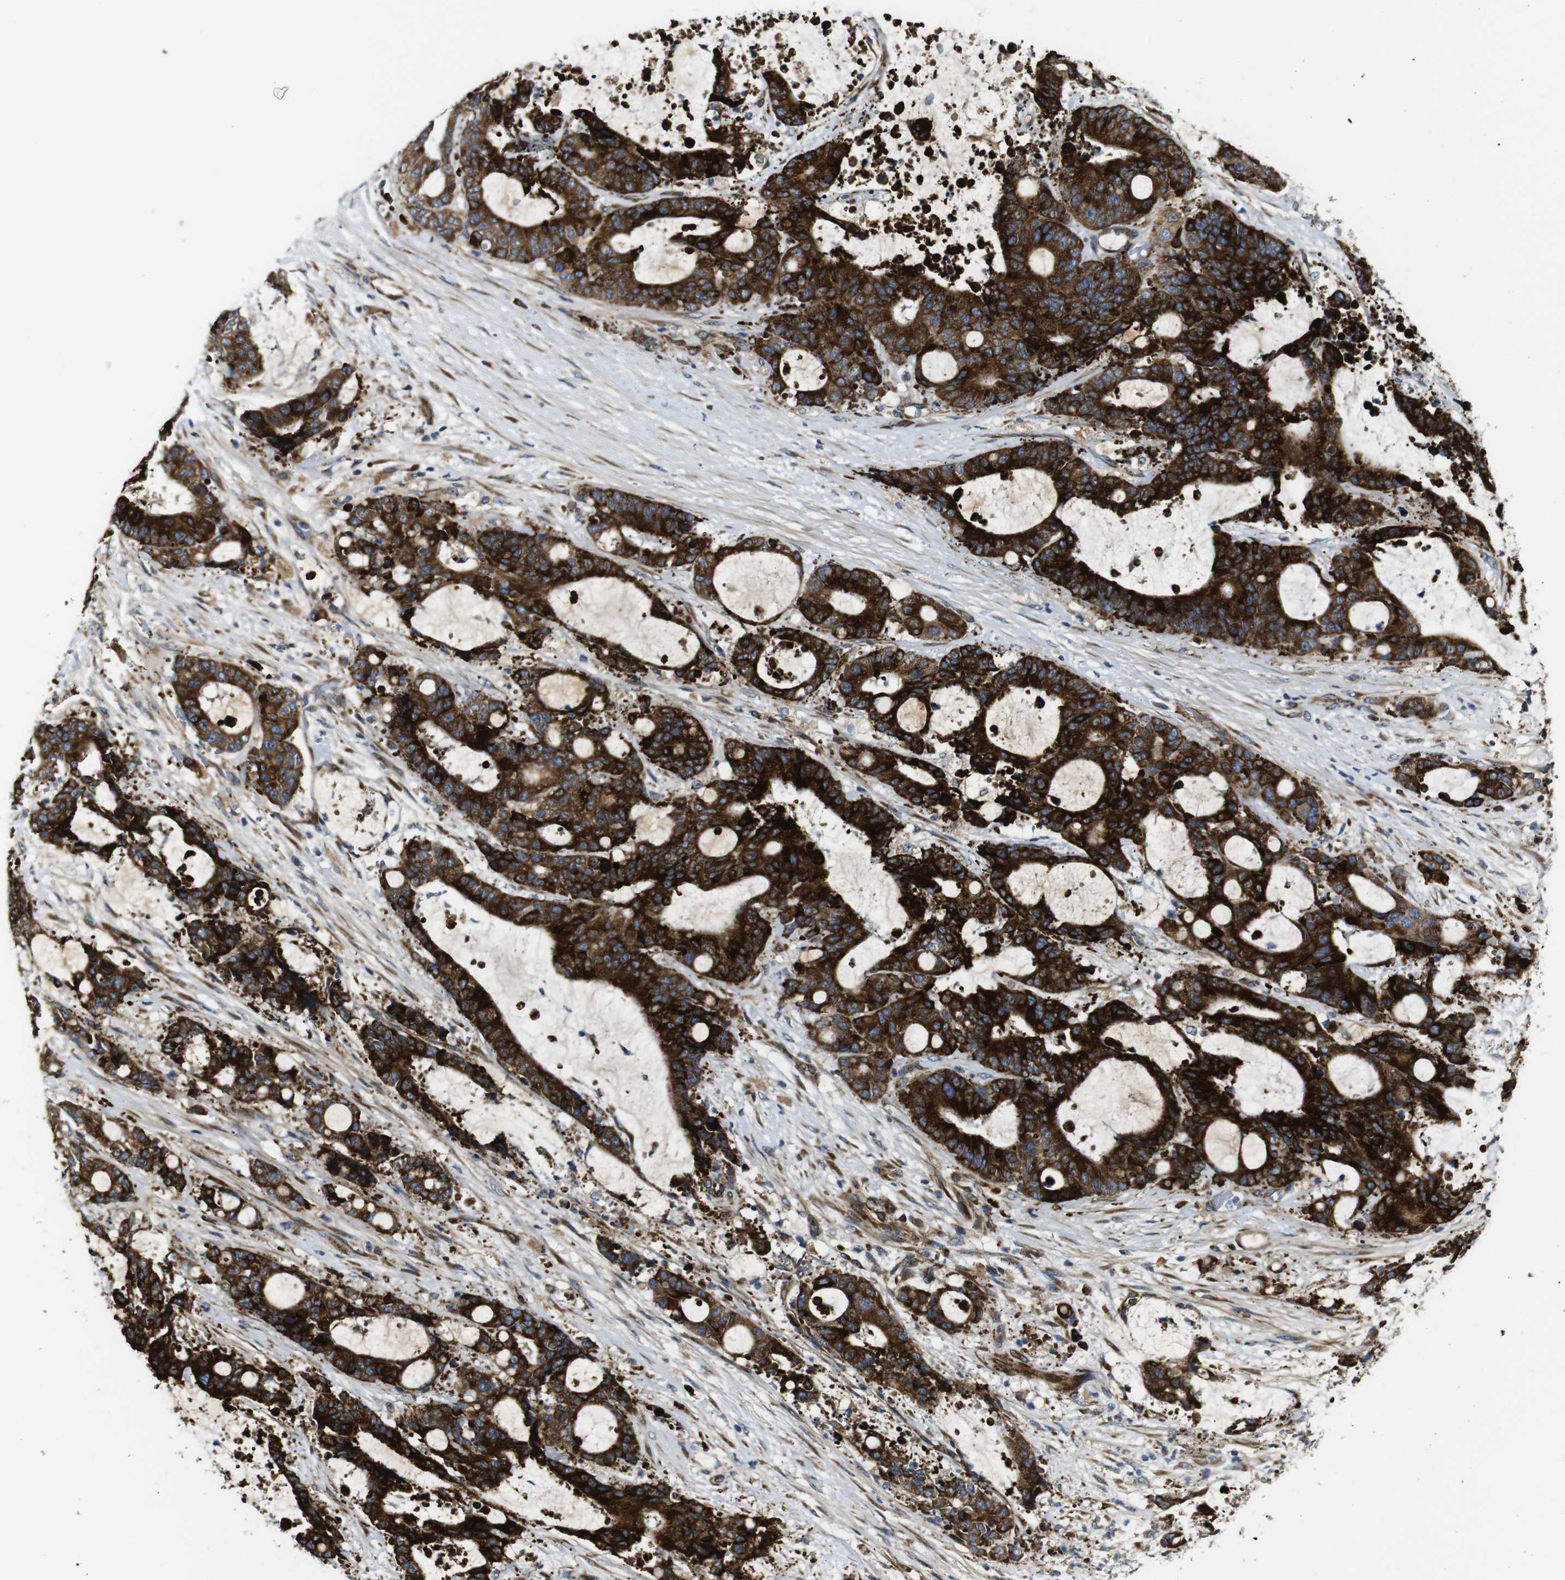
{"staining": {"intensity": "strong", "quantity": ">75%", "location": "cytoplasmic/membranous"}, "tissue": "liver cancer", "cell_type": "Tumor cells", "image_type": "cancer", "snomed": [{"axis": "morphology", "description": "Normal tissue, NOS"}, {"axis": "morphology", "description": "Cholangiocarcinoma"}, {"axis": "topography", "description": "Liver"}, {"axis": "topography", "description": "Peripheral nerve tissue"}], "caption": "There is high levels of strong cytoplasmic/membranous positivity in tumor cells of cholangiocarcinoma (liver), as demonstrated by immunohistochemical staining (brown color).", "gene": "UBE2G2", "patient": {"sex": "female", "age": 73}}